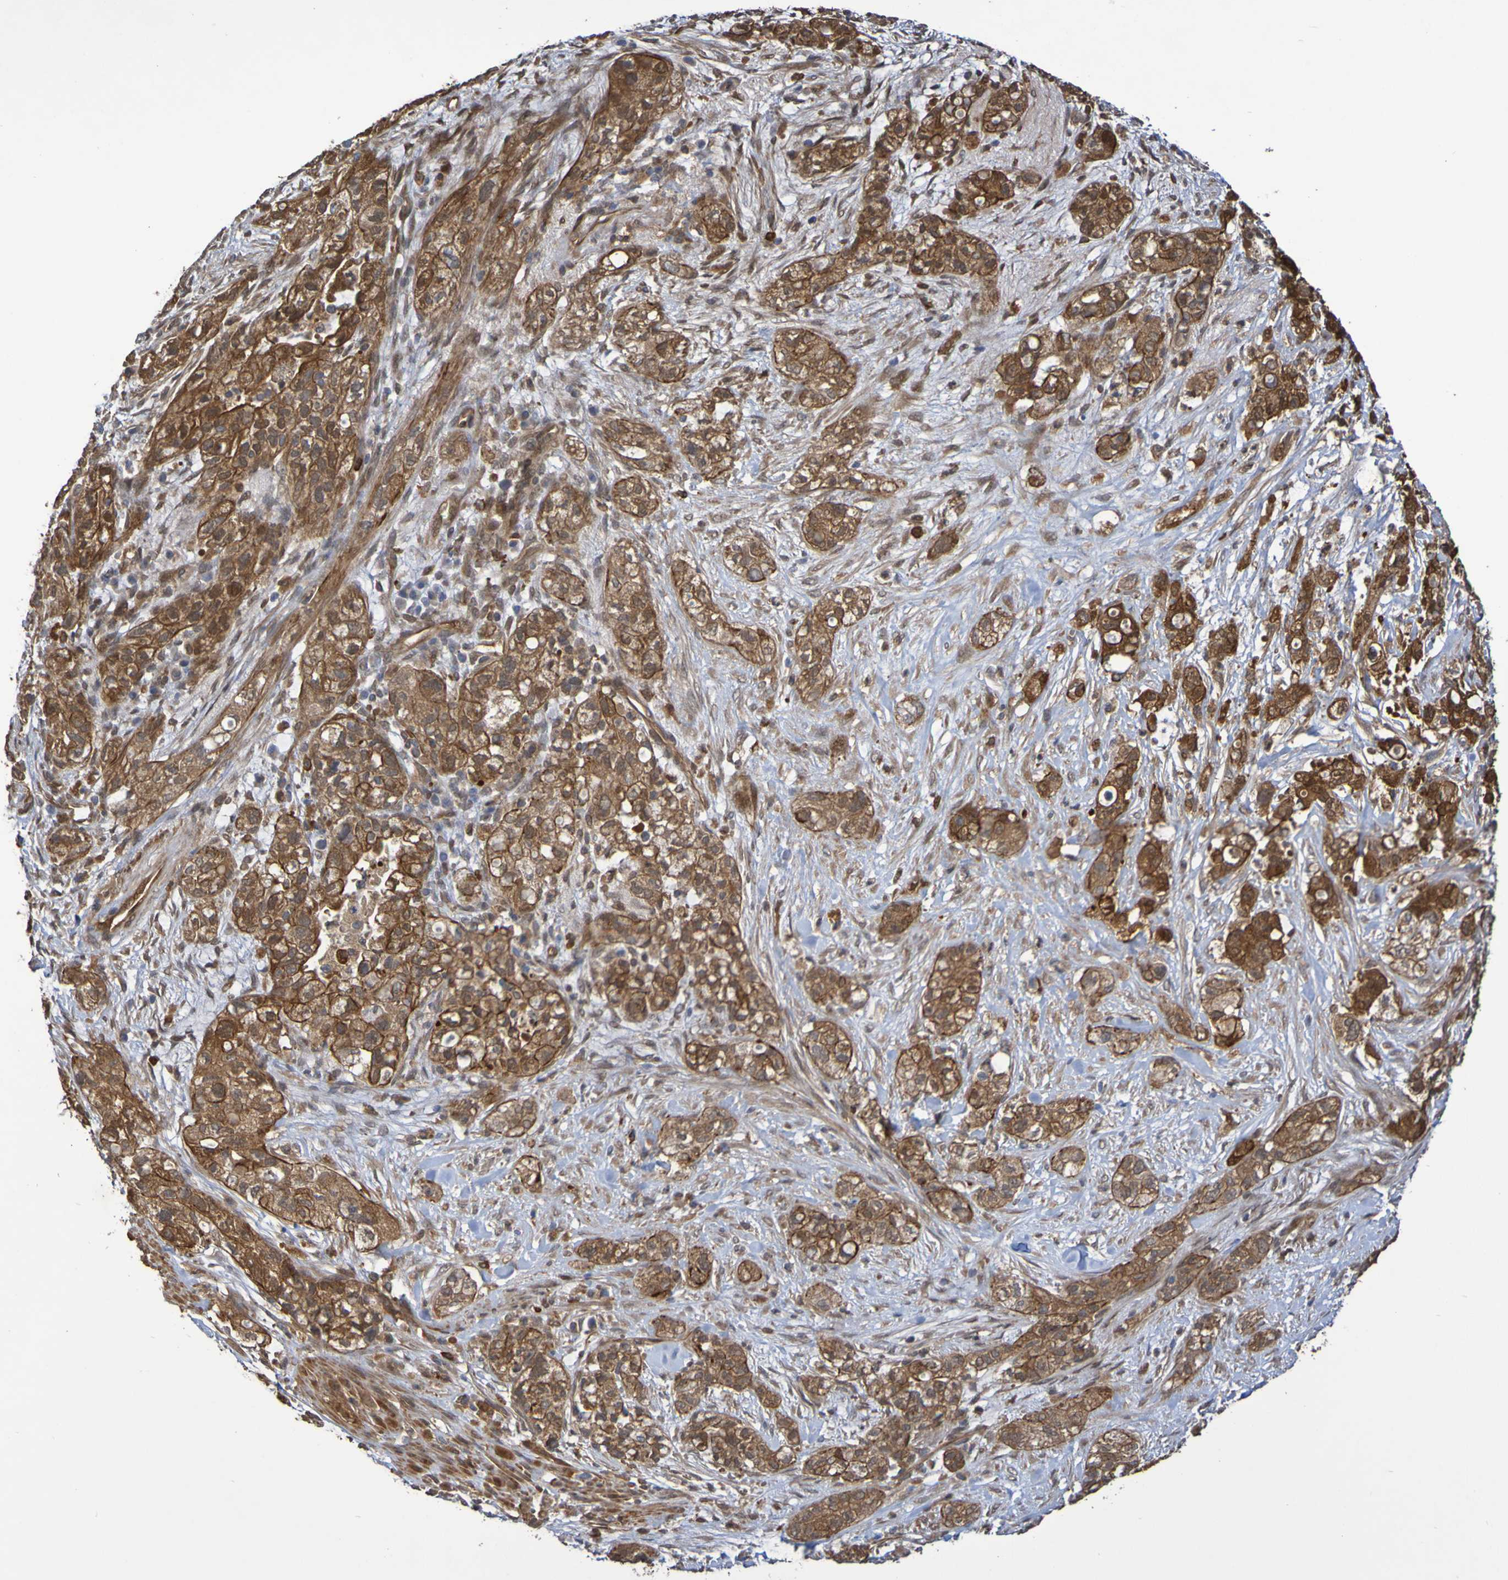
{"staining": {"intensity": "moderate", "quantity": ">75%", "location": "cytoplasmic/membranous"}, "tissue": "pancreatic cancer", "cell_type": "Tumor cells", "image_type": "cancer", "snomed": [{"axis": "morphology", "description": "Adenocarcinoma, NOS"}, {"axis": "topography", "description": "Pancreas"}], "caption": "Pancreatic cancer stained with a protein marker reveals moderate staining in tumor cells.", "gene": "SERPINB6", "patient": {"sex": "female", "age": 78}}